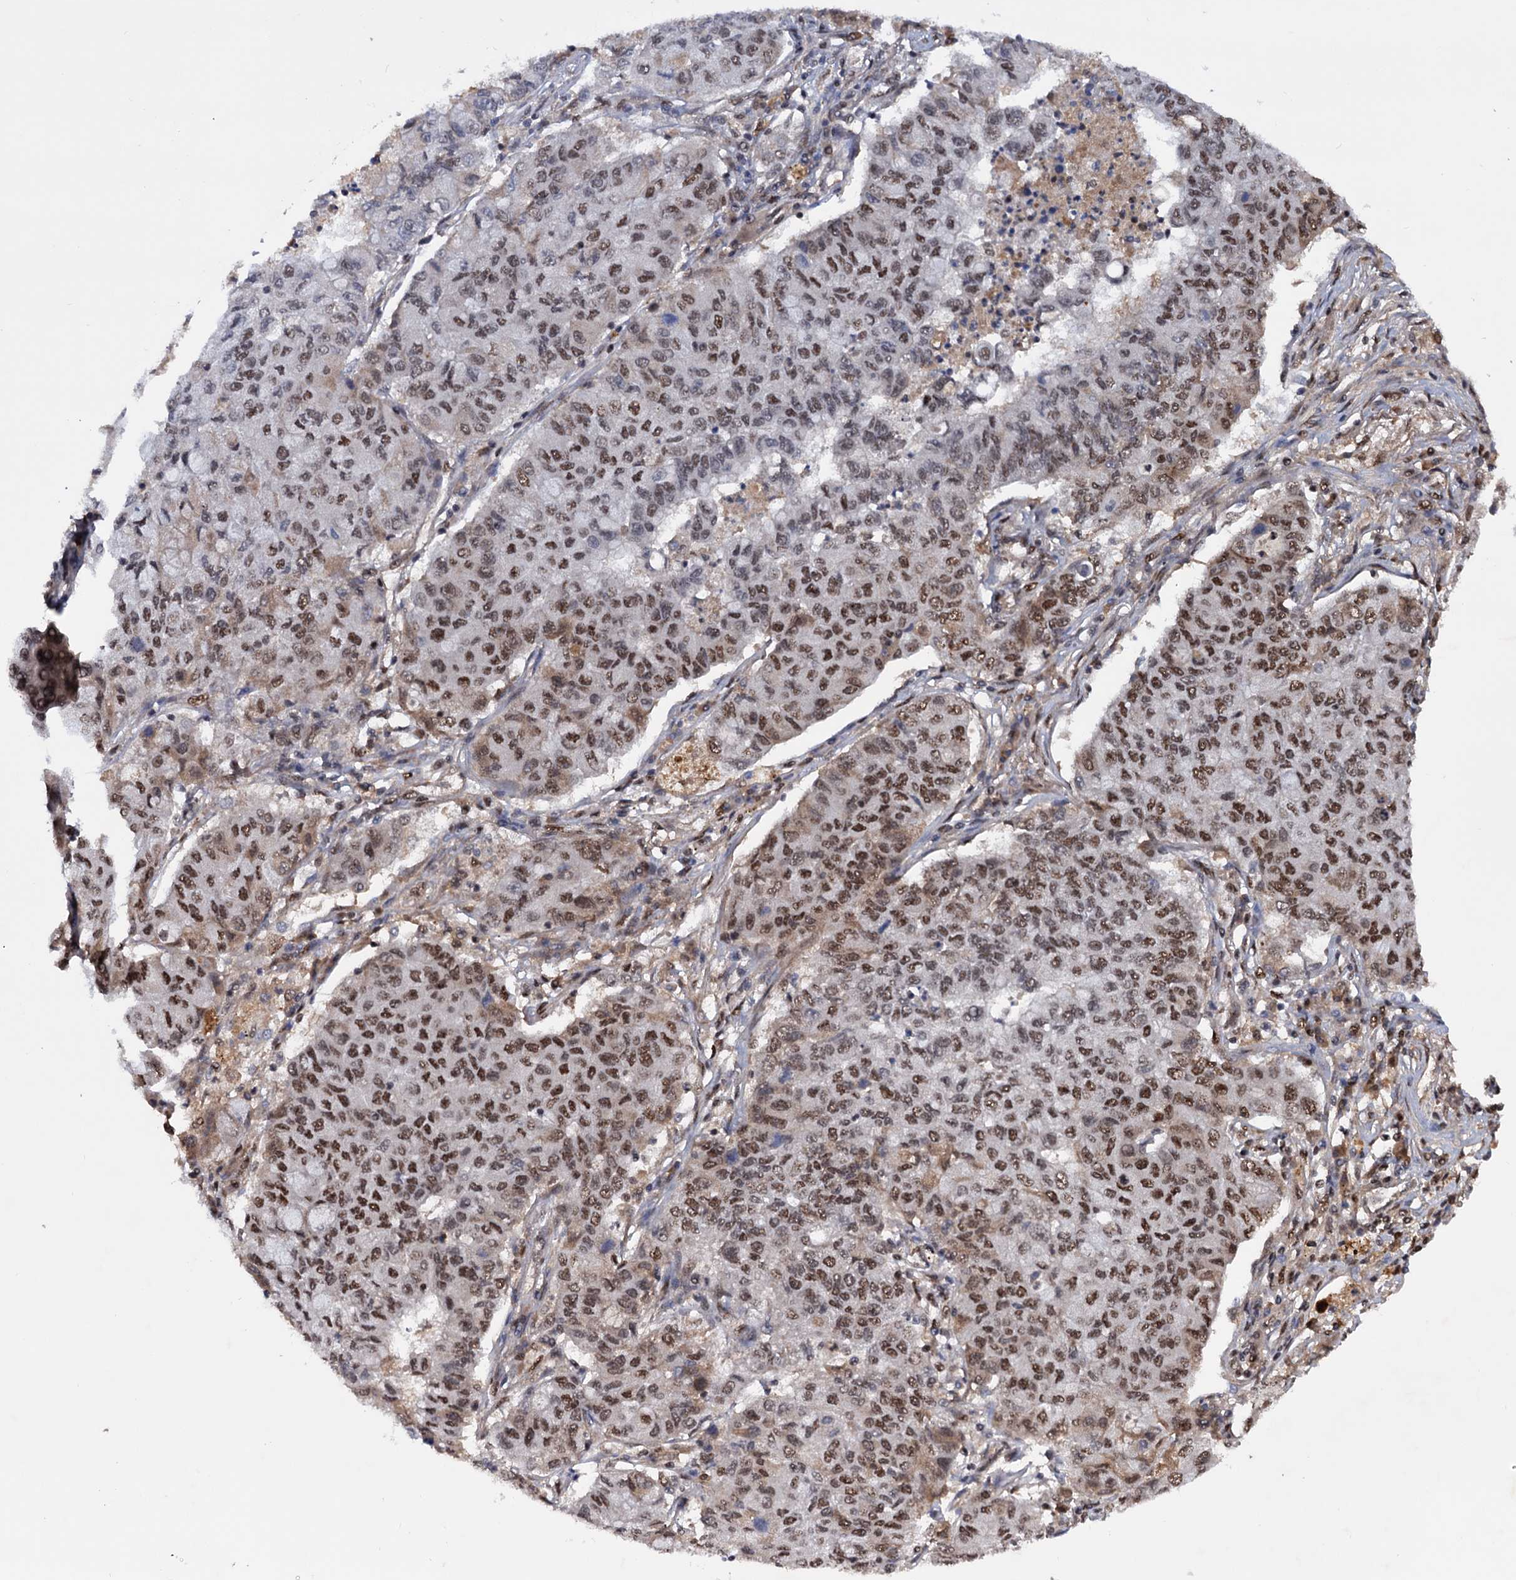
{"staining": {"intensity": "moderate", "quantity": ">75%", "location": "nuclear"}, "tissue": "lung cancer", "cell_type": "Tumor cells", "image_type": "cancer", "snomed": [{"axis": "morphology", "description": "Squamous cell carcinoma, NOS"}, {"axis": "topography", "description": "Lung"}], "caption": "DAB immunohistochemical staining of human lung cancer (squamous cell carcinoma) exhibits moderate nuclear protein positivity in about >75% of tumor cells.", "gene": "TBC1D12", "patient": {"sex": "male", "age": 74}}